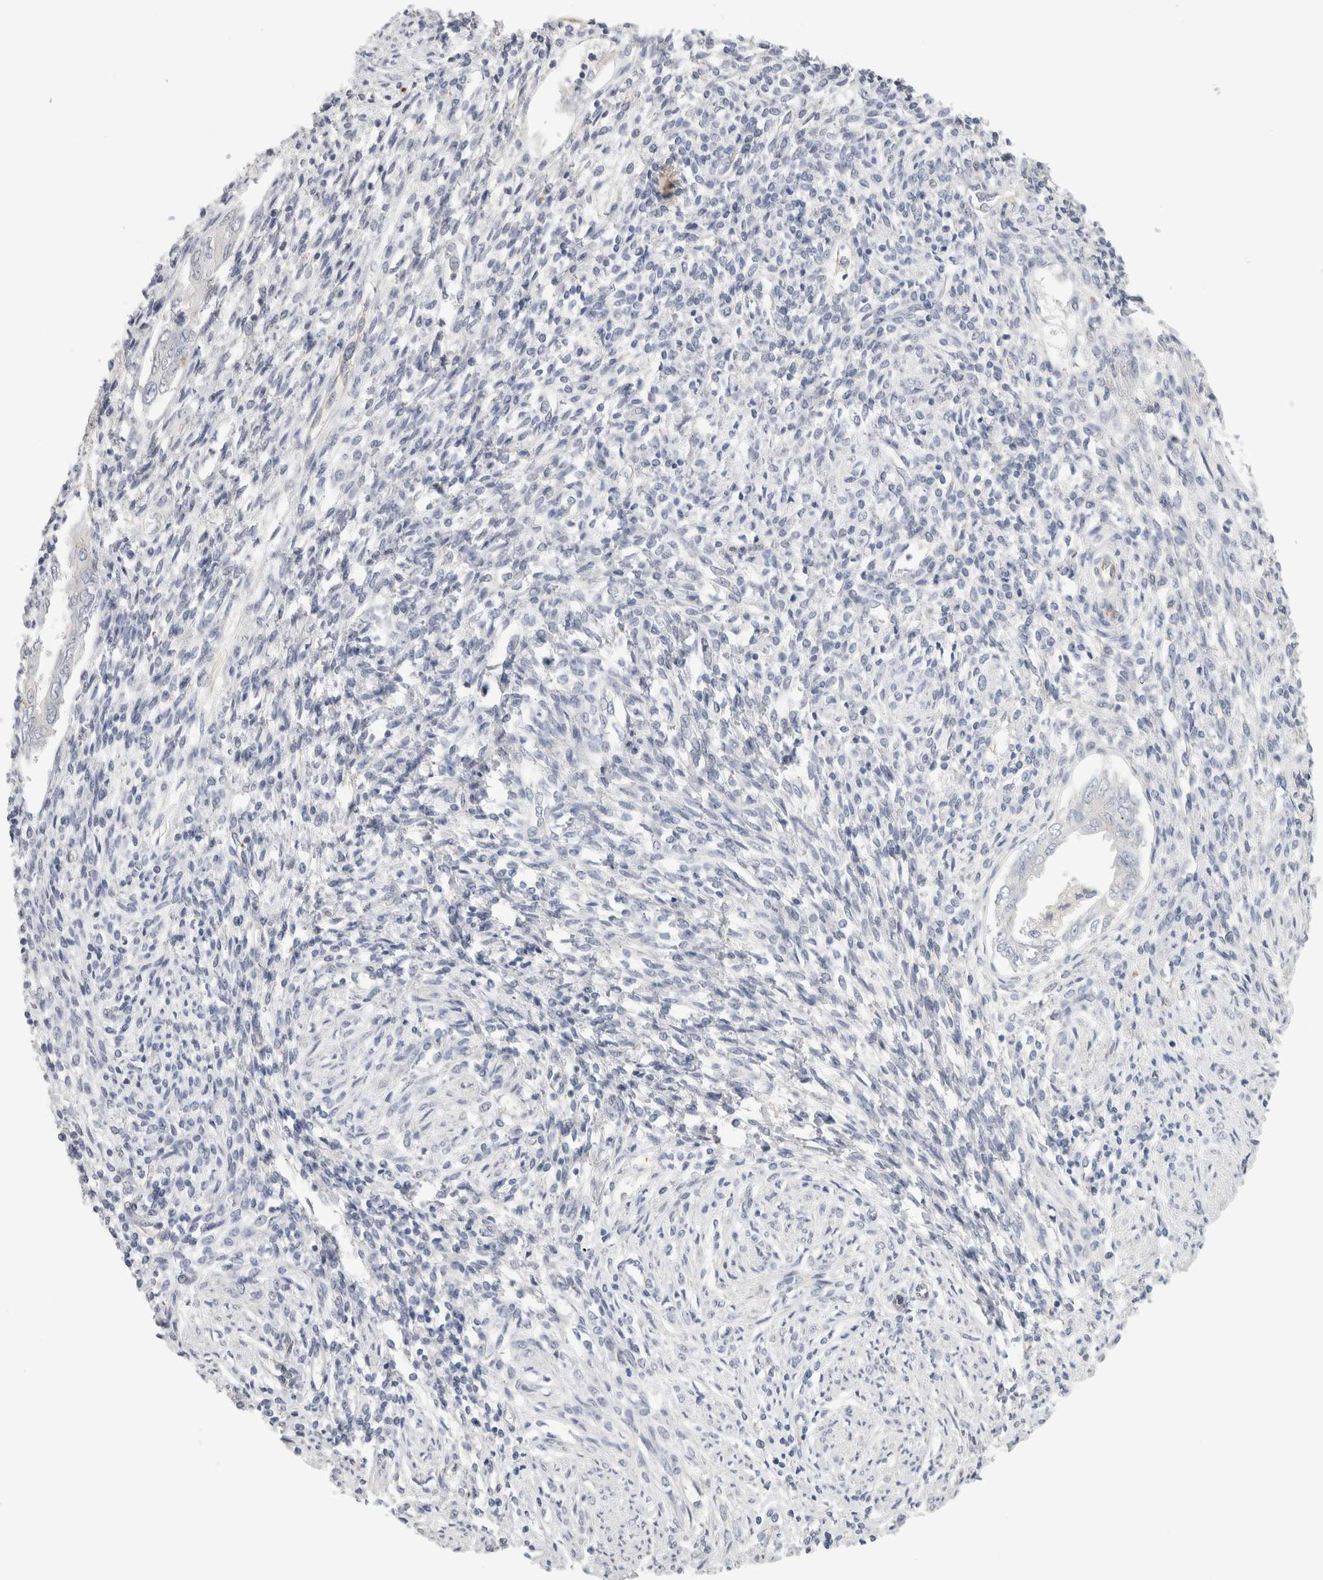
{"staining": {"intensity": "negative", "quantity": "none", "location": "none"}, "tissue": "endometrium", "cell_type": "Cells in endometrial stroma", "image_type": "normal", "snomed": [{"axis": "morphology", "description": "Normal tissue, NOS"}, {"axis": "topography", "description": "Endometrium"}], "caption": "DAB (3,3'-diaminobenzidine) immunohistochemical staining of benign human endometrium displays no significant expression in cells in endometrial stroma. Brightfield microscopy of immunohistochemistry (IHC) stained with DAB (3,3'-diaminobenzidine) (brown) and hematoxylin (blue), captured at high magnification.", "gene": "AFP", "patient": {"sex": "female", "age": 66}}